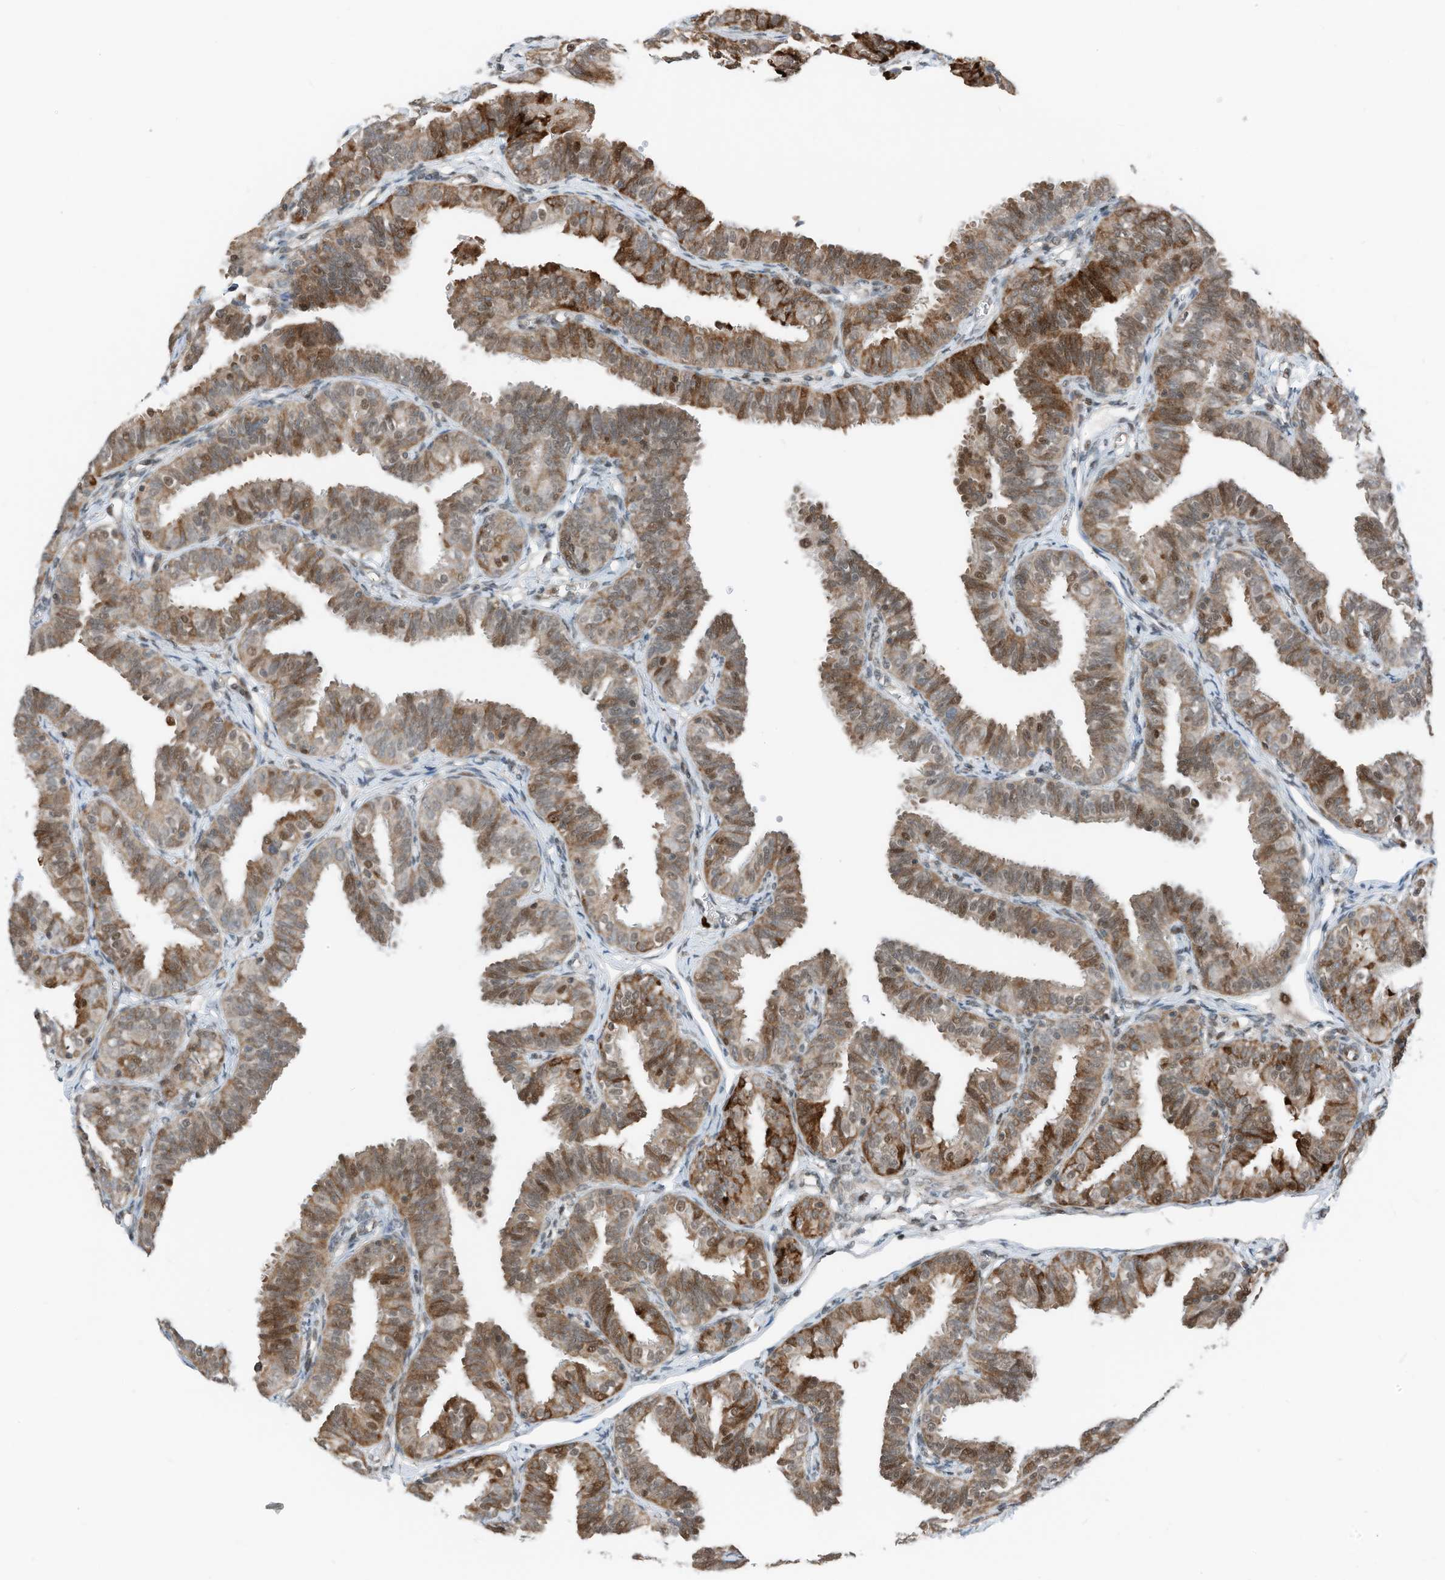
{"staining": {"intensity": "moderate", "quantity": ">75%", "location": "cytoplasmic/membranous,nuclear"}, "tissue": "fallopian tube", "cell_type": "Glandular cells", "image_type": "normal", "snomed": [{"axis": "morphology", "description": "Normal tissue, NOS"}, {"axis": "topography", "description": "Fallopian tube"}], "caption": "IHC micrograph of benign fallopian tube: fallopian tube stained using immunohistochemistry exhibits medium levels of moderate protein expression localized specifically in the cytoplasmic/membranous,nuclear of glandular cells, appearing as a cytoplasmic/membranous,nuclear brown color.", "gene": "RMND1", "patient": {"sex": "female", "age": 35}}